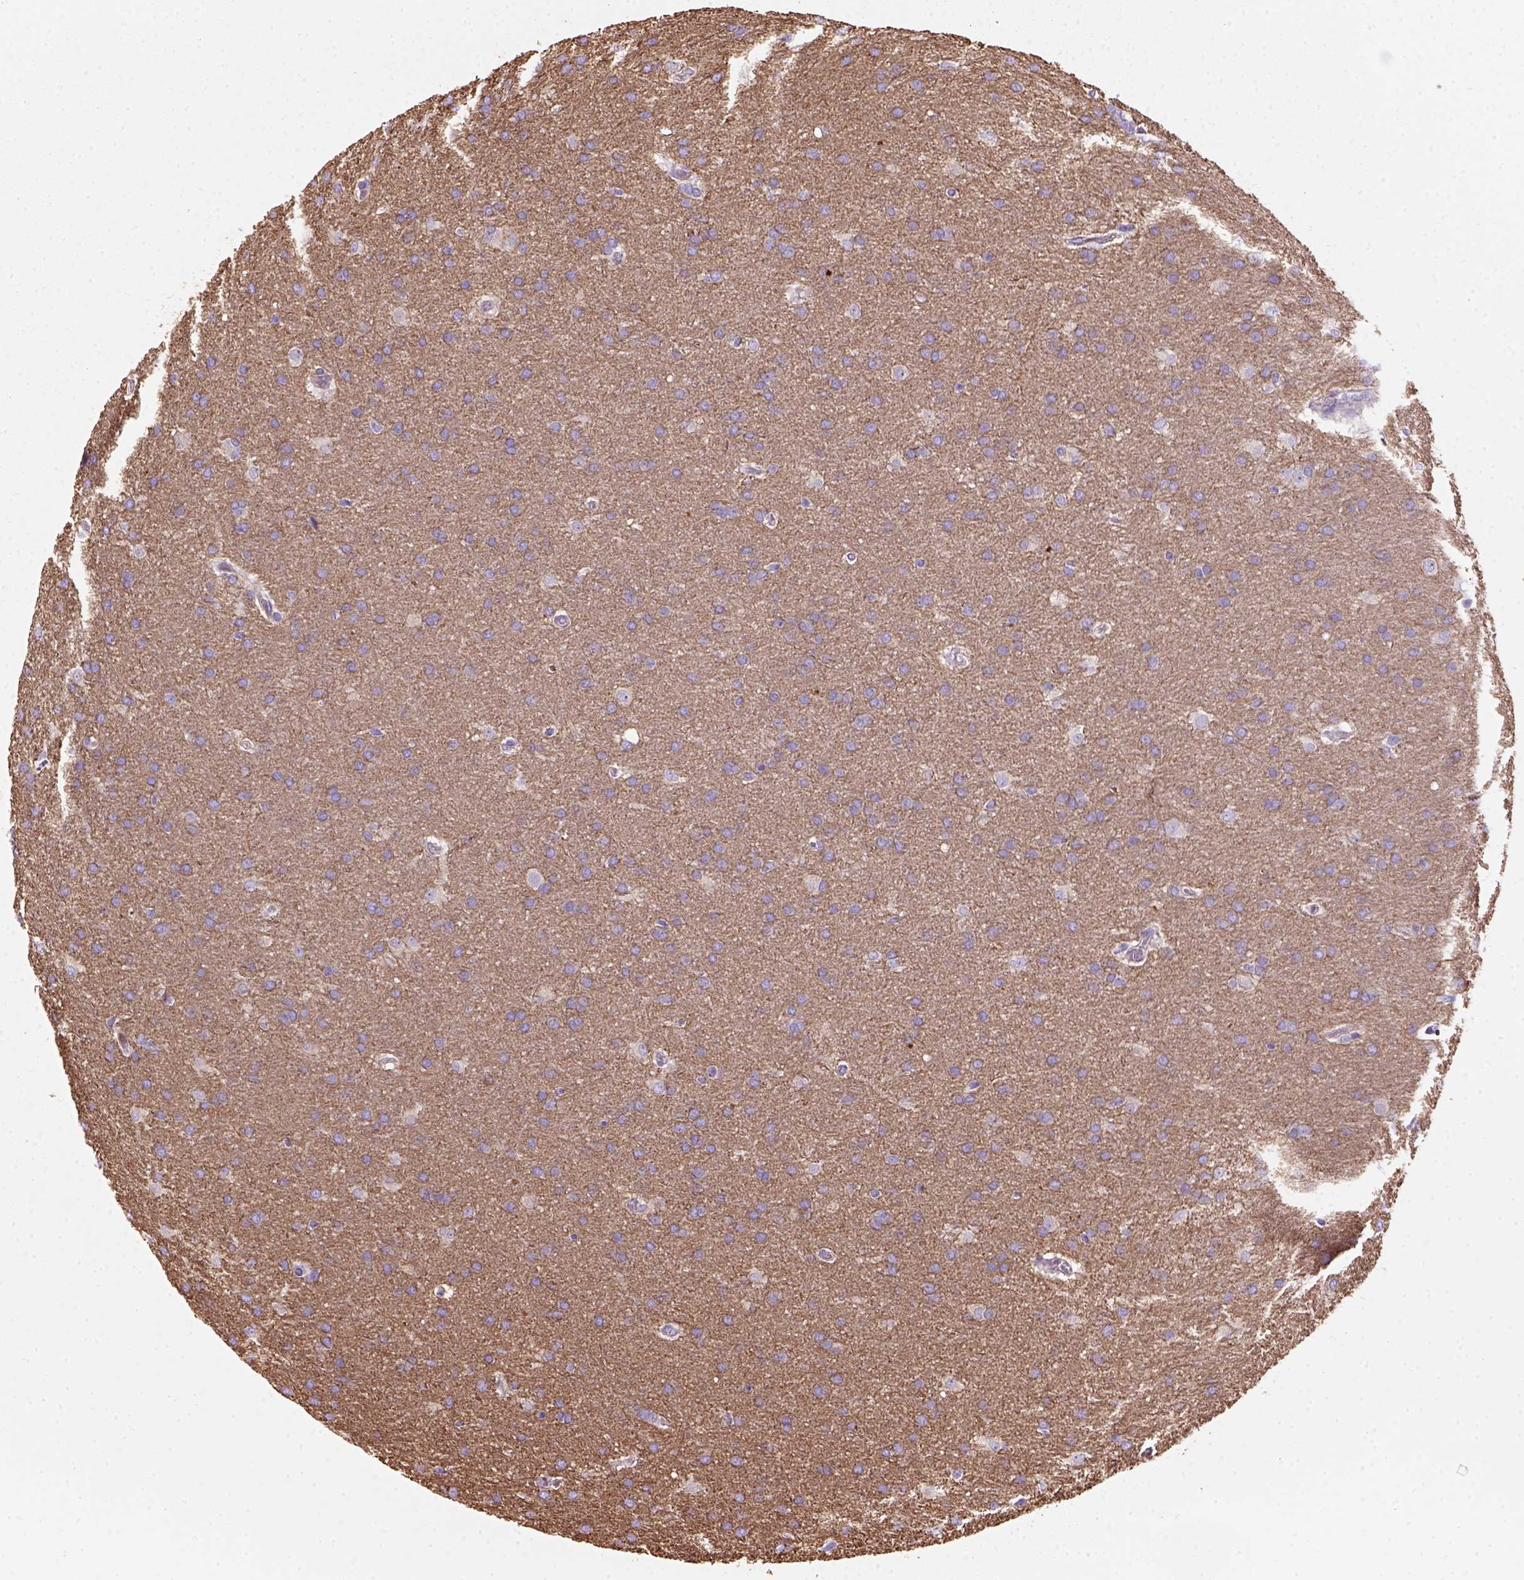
{"staining": {"intensity": "weak", "quantity": "25%-75%", "location": "cytoplasmic/membranous"}, "tissue": "glioma", "cell_type": "Tumor cells", "image_type": "cancer", "snomed": [{"axis": "morphology", "description": "Glioma, malignant, Low grade"}, {"axis": "topography", "description": "Brain"}], "caption": "Protein expression analysis of human malignant glioma (low-grade) reveals weak cytoplasmic/membranous staining in about 25%-75% of tumor cells. The staining is performed using DAB brown chromogen to label protein expression. The nuclei are counter-stained blue using hematoxylin.", "gene": "GPRC5D", "patient": {"sex": "female", "age": 32}}